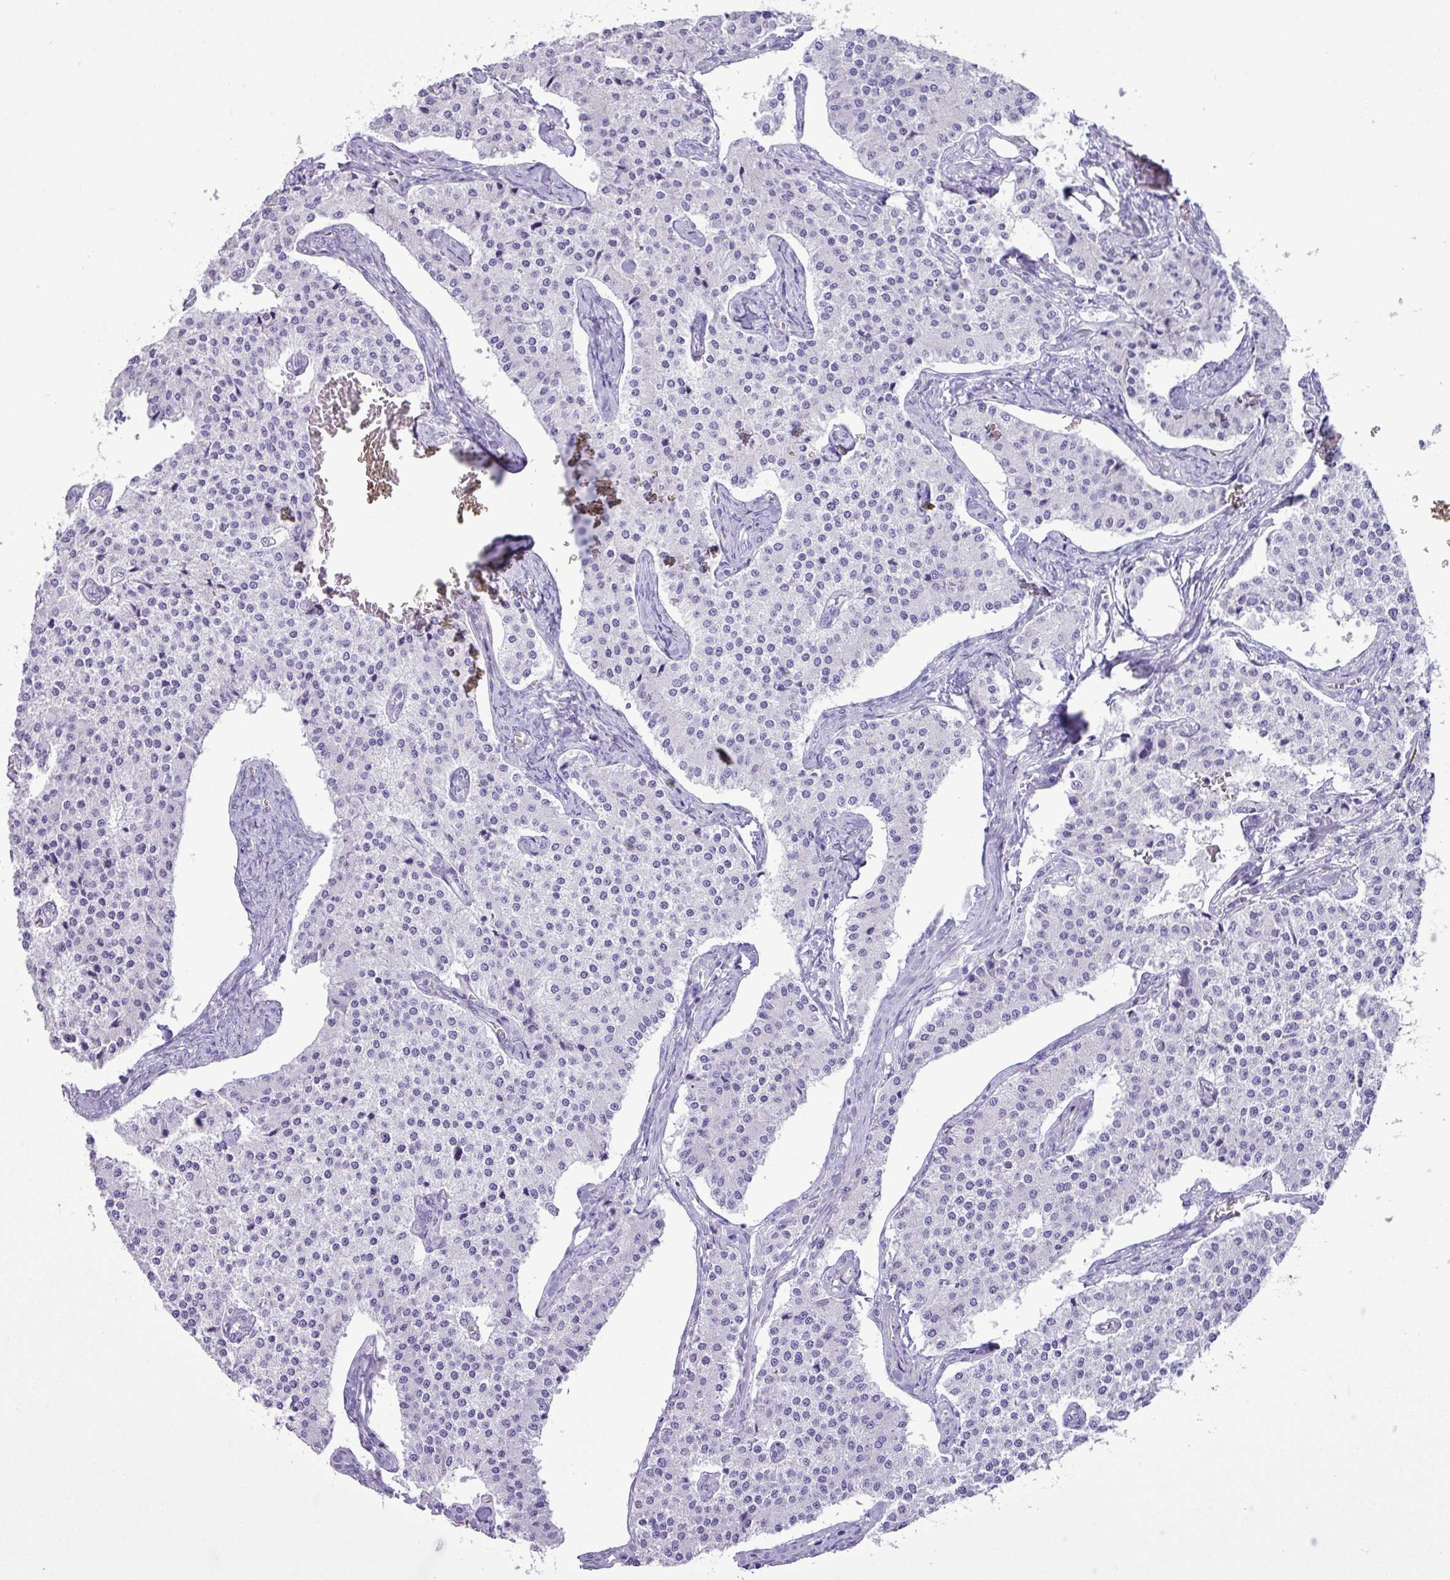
{"staining": {"intensity": "negative", "quantity": "none", "location": "none"}, "tissue": "carcinoid", "cell_type": "Tumor cells", "image_type": "cancer", "snomed": [{"axis": "morphology", "description": "Carcinoid, malignant, NOS"}, {"axis": "topography", "description": "Colon"}], "caption": "Carcinoid stained for a protein using immunohistochemistry (IHC) demonstrates no staining tumor cells.", "gene": "CKMT2", "patient": {"sex": "female", "age": 52}}